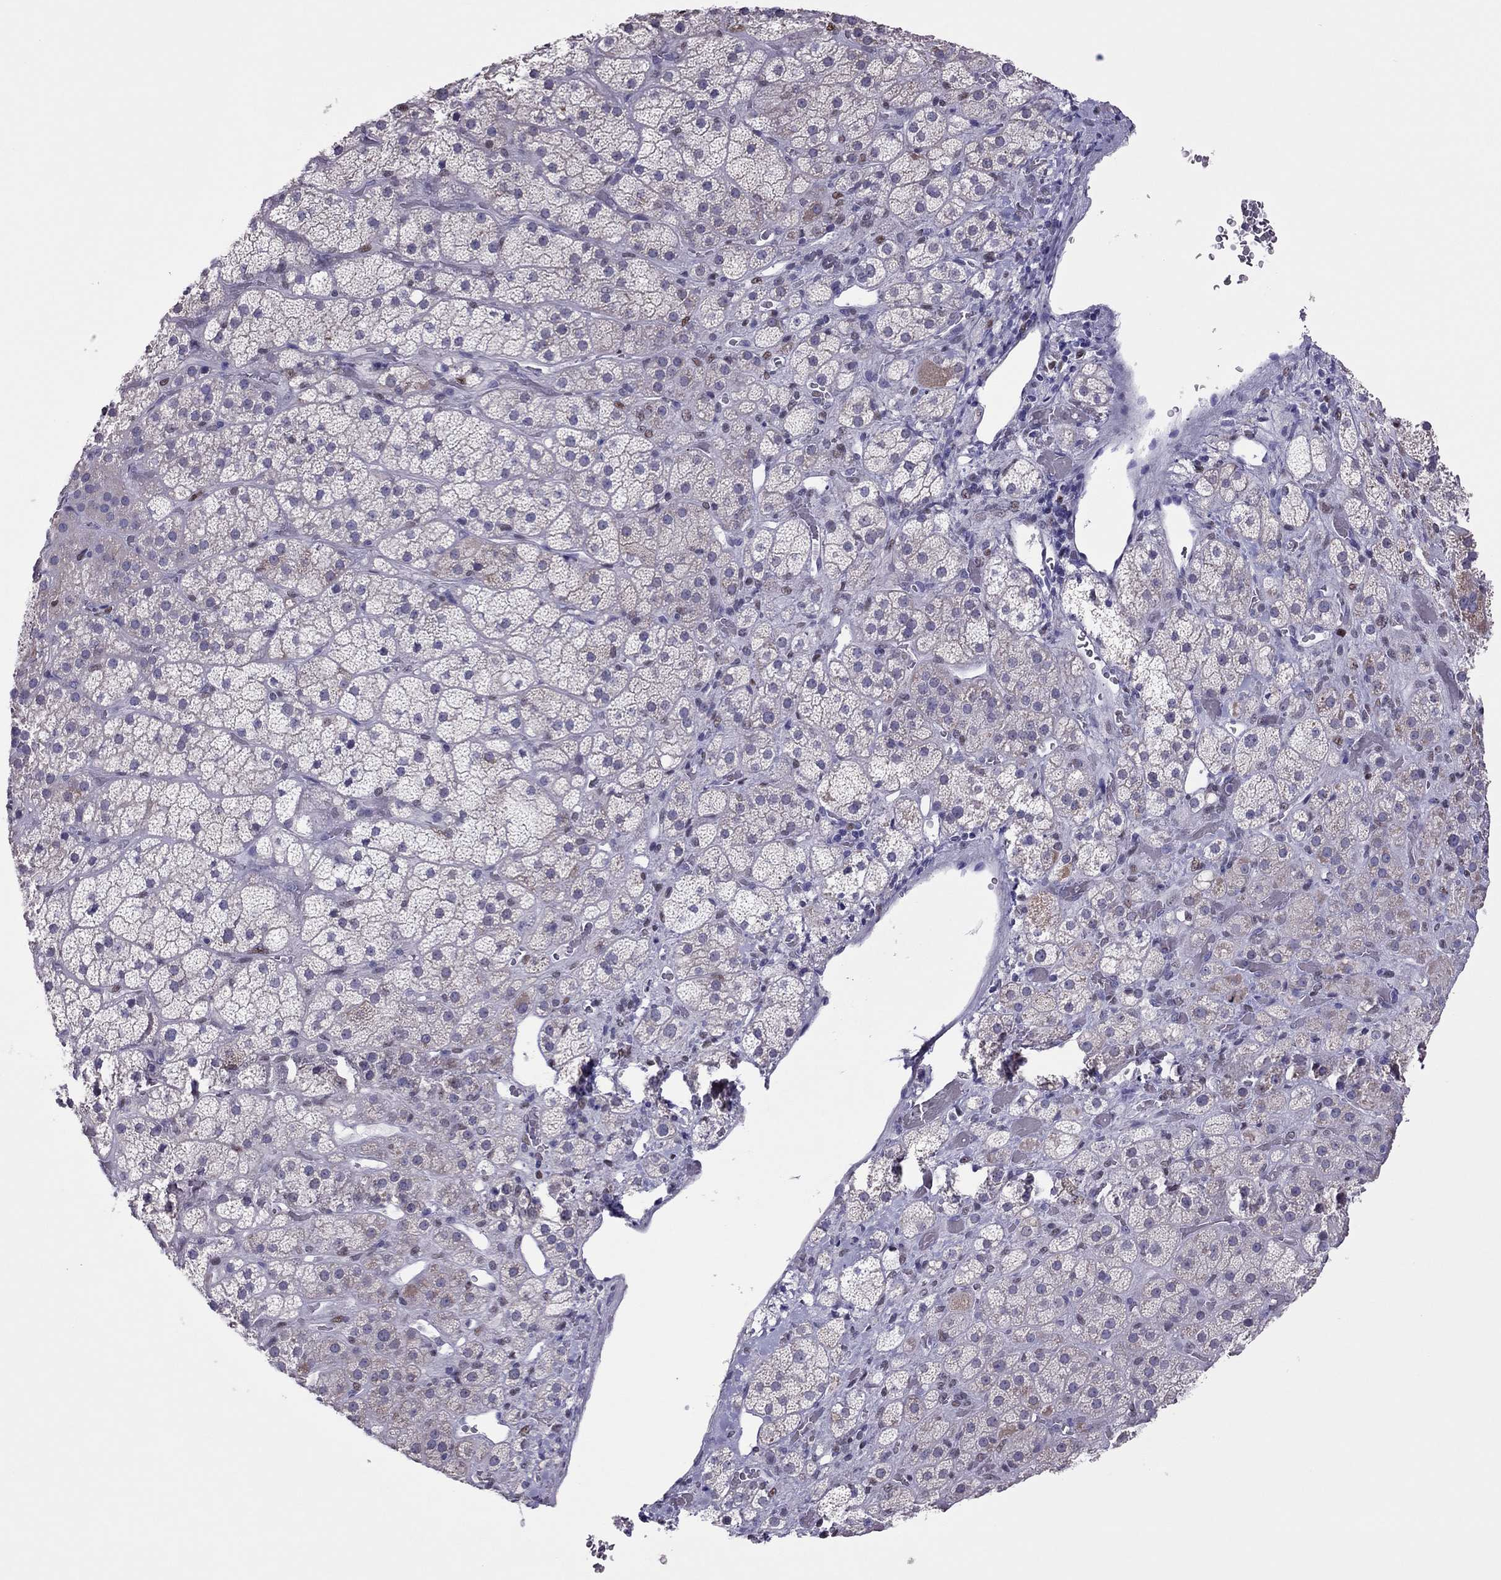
{"staining": {"intensity": "weak", "quantity": "<25%", "location": "cytoplasmic/membranous,nuclear"}, "tissue": "adrenal gland", "cell_type": "Glandular cells", "image_type": "normal", "snomed": [{"axis": "morphology", "description": "Normal tissue, NOS"}, {"axis": "topography", "description": "Adrenal gland"}], "caption": "This is an IHC photomicrograph of benign human adrenal gland. There is no positivity in glandular cells.", "gene": "SPINT3", "patient": {"sex": "male", "age": 57}}